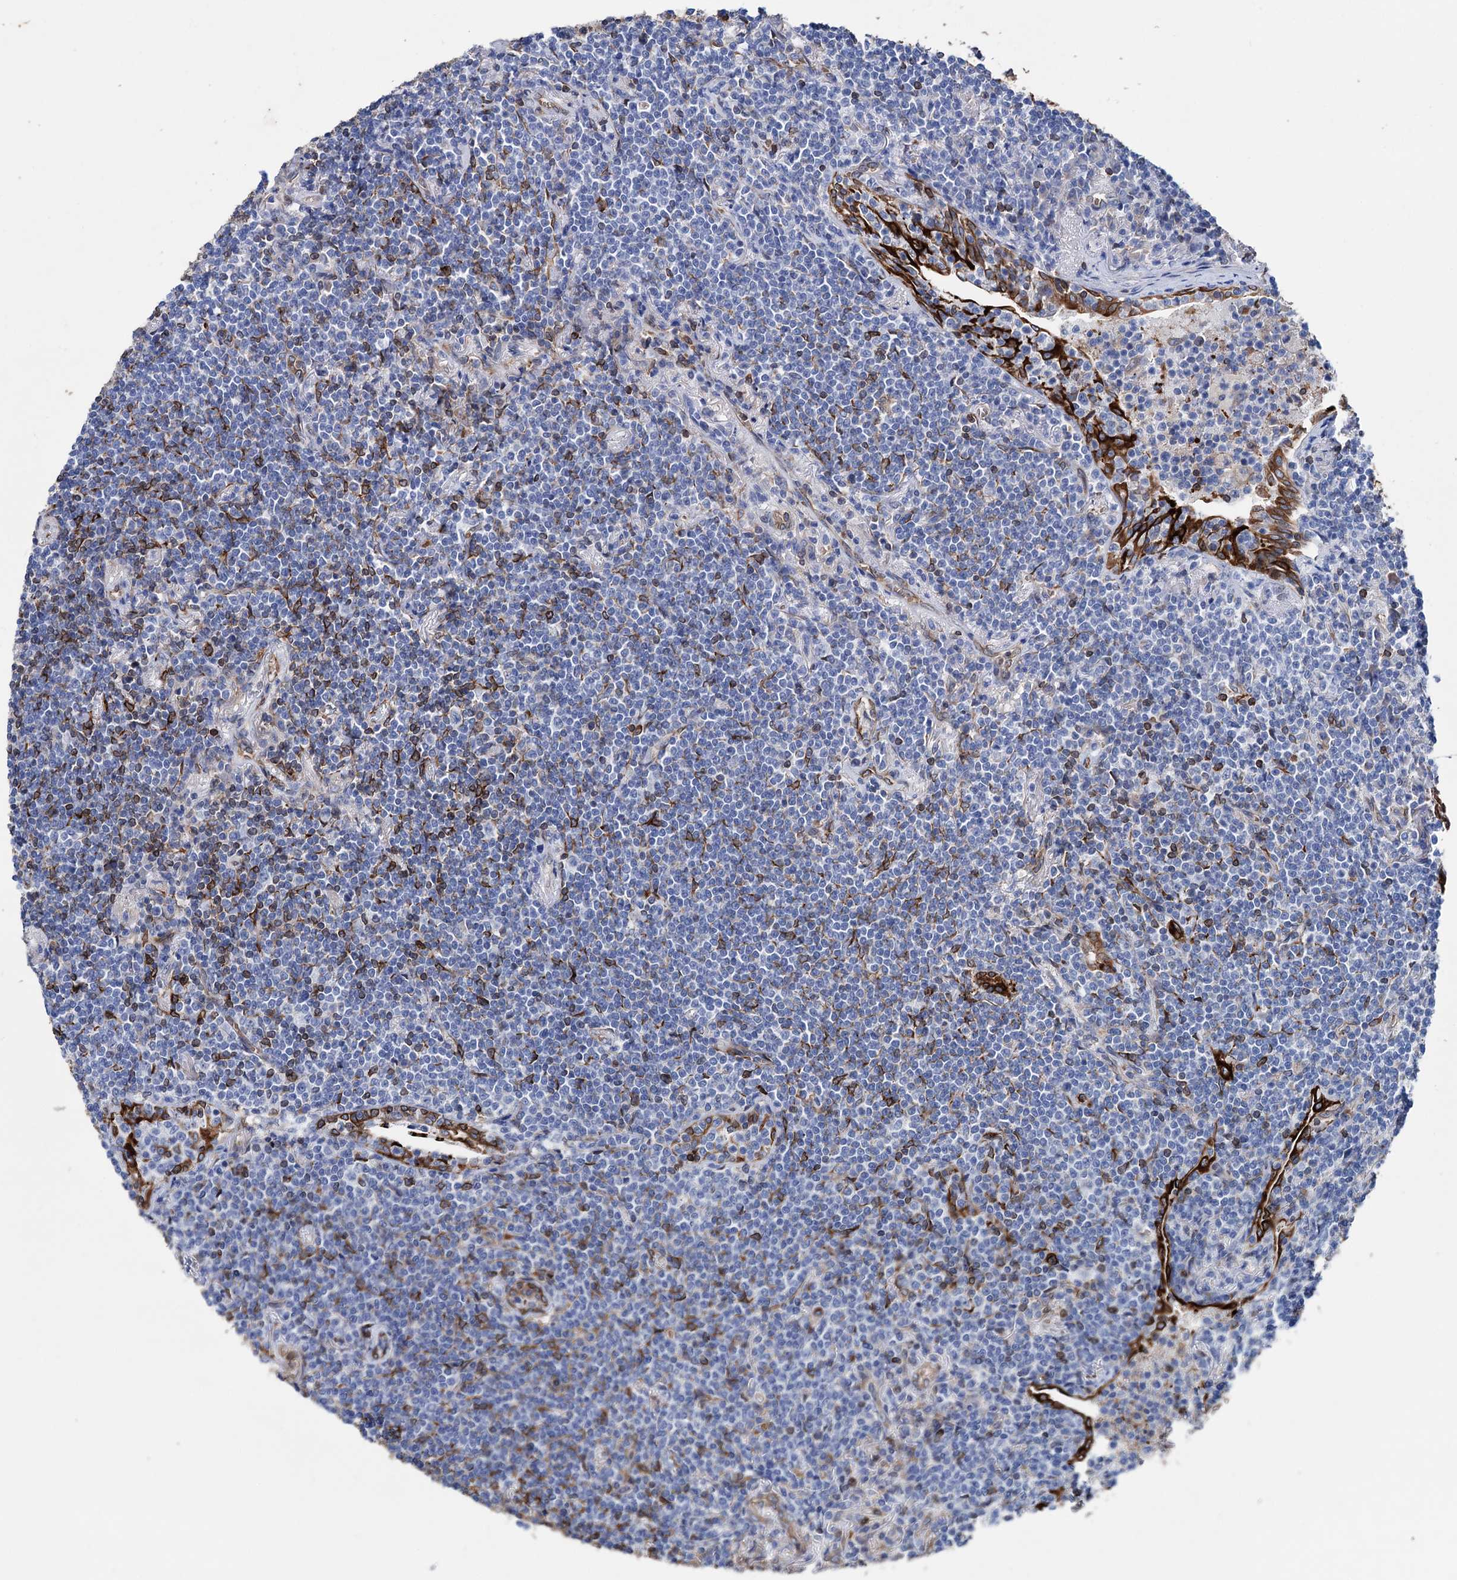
{"staining": {"intensity": "negative", "quantity": "none", "location": "none"}, "tissue": "lymphoma", "cell_type": "Tumor cells", "image_type": "cancer", "snomed": [{"axis": "morphology", "description": "Malignant lymphoma, non-Hodgkin's type, Low grade"}, {"axis": "topography", "description": "Lung"}], "caption": "Immunohistochemistry photomicrograph of malignant lymphoma, non-Hodgkin's type (low-grade) stained for a protein (brown), which demonstrates no staining in tumor cells.", "gene": "STING1", "patient": {"sex": "female", "age": 71}}